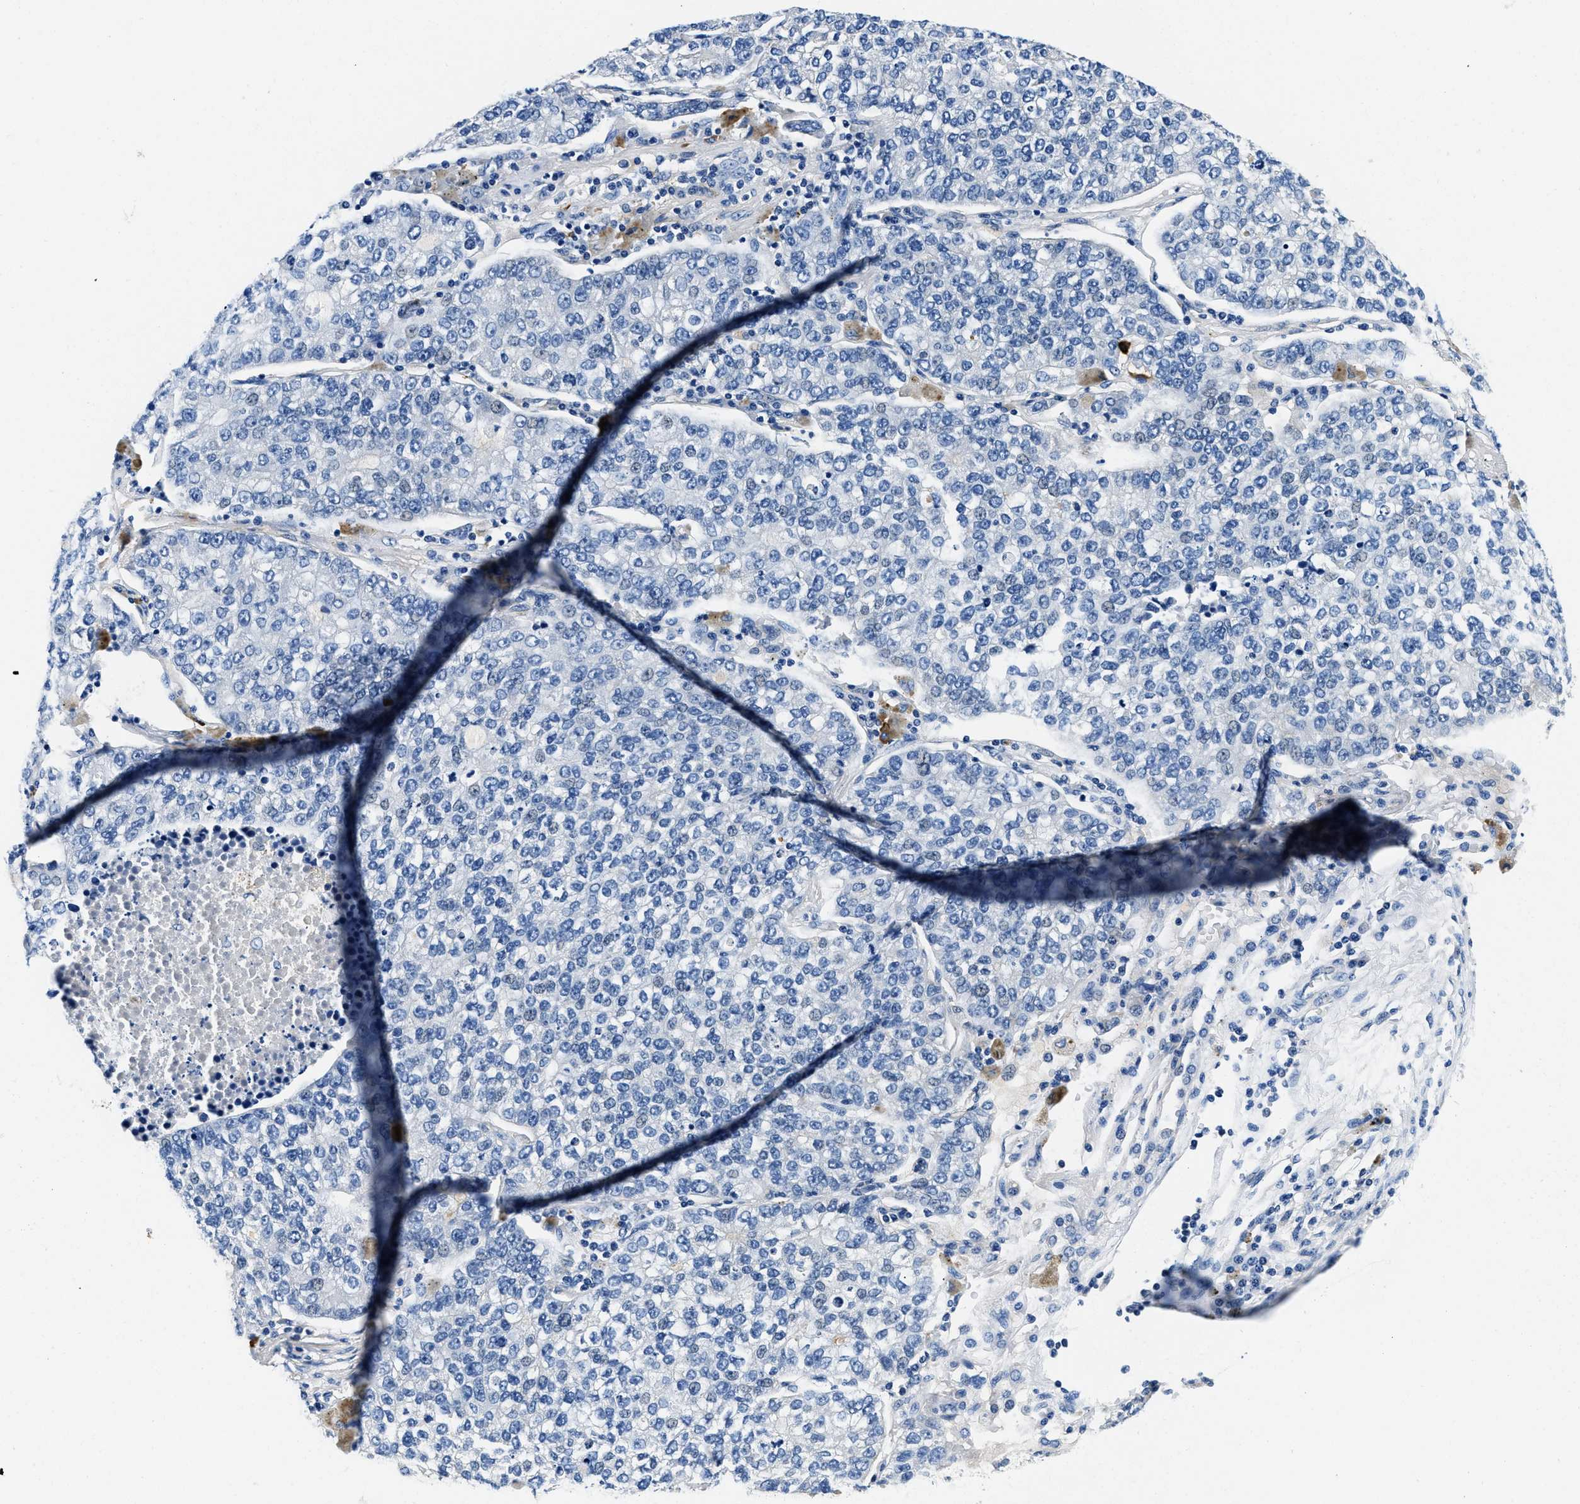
{"staining": {"intensity": "negative", "quantity": "none", "location": "none"}, "tissue": "lung cancer", "cell_type": "Tumor cells", "image_type": "cancer", "snomed": [{"axis": "morphology", "description": "Adenocarcinoma, NOS"}, {"axis": "topography", "description": "Lung"}], "caption": "A high-resolution micrograph shows immunohistochemistry (IHC) staining of adenocarcinoma (lung), which displays no significant staining in tumor cells.", "gene": "ZFAND3", "patient": {"sex": "male", "age": 49}}